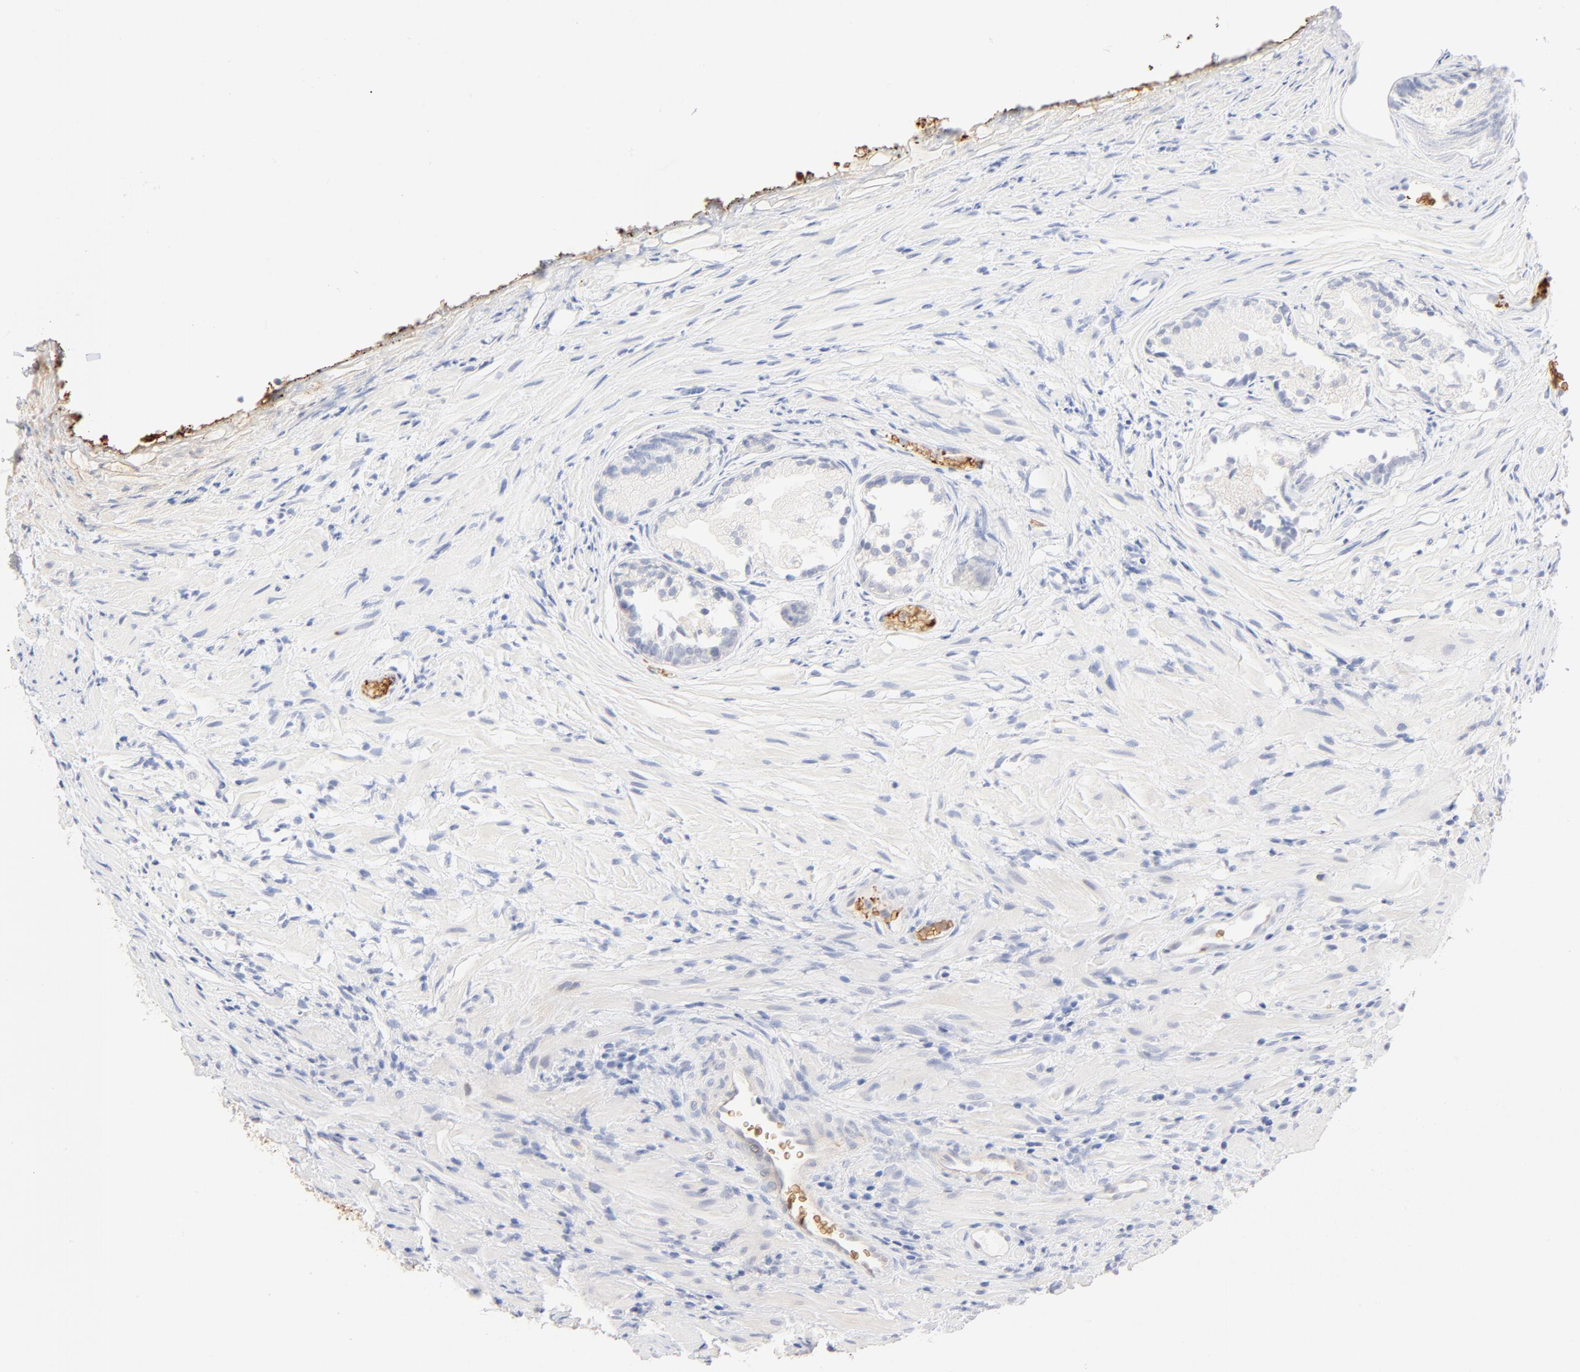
{"staining": {"intensity": "negative", "quantity": "none", "location": "none"}, "tissue": "prostate", "cell_type": "Glandular cells", "image_type": "normal", "snomed": [{"axis": "morphology", "description": "Normal tissue, NOS"}, {"axis": "topography", "description": "Prostate"}], "caption": "High power microscopy histopathology image of an immunohistochemistry (IHC) photomicrograph of benign prostate, revealing no significant expression in glandular cells. The staining was performed using DAB (3,3'-diaminobenzidine) to visualize the protein expression in brown, while the nuclei were stained in blue with hematoxylin (Magnification: 20x).", "gene": "SPTB", "patient": {"sex": "male", "age": 76}}